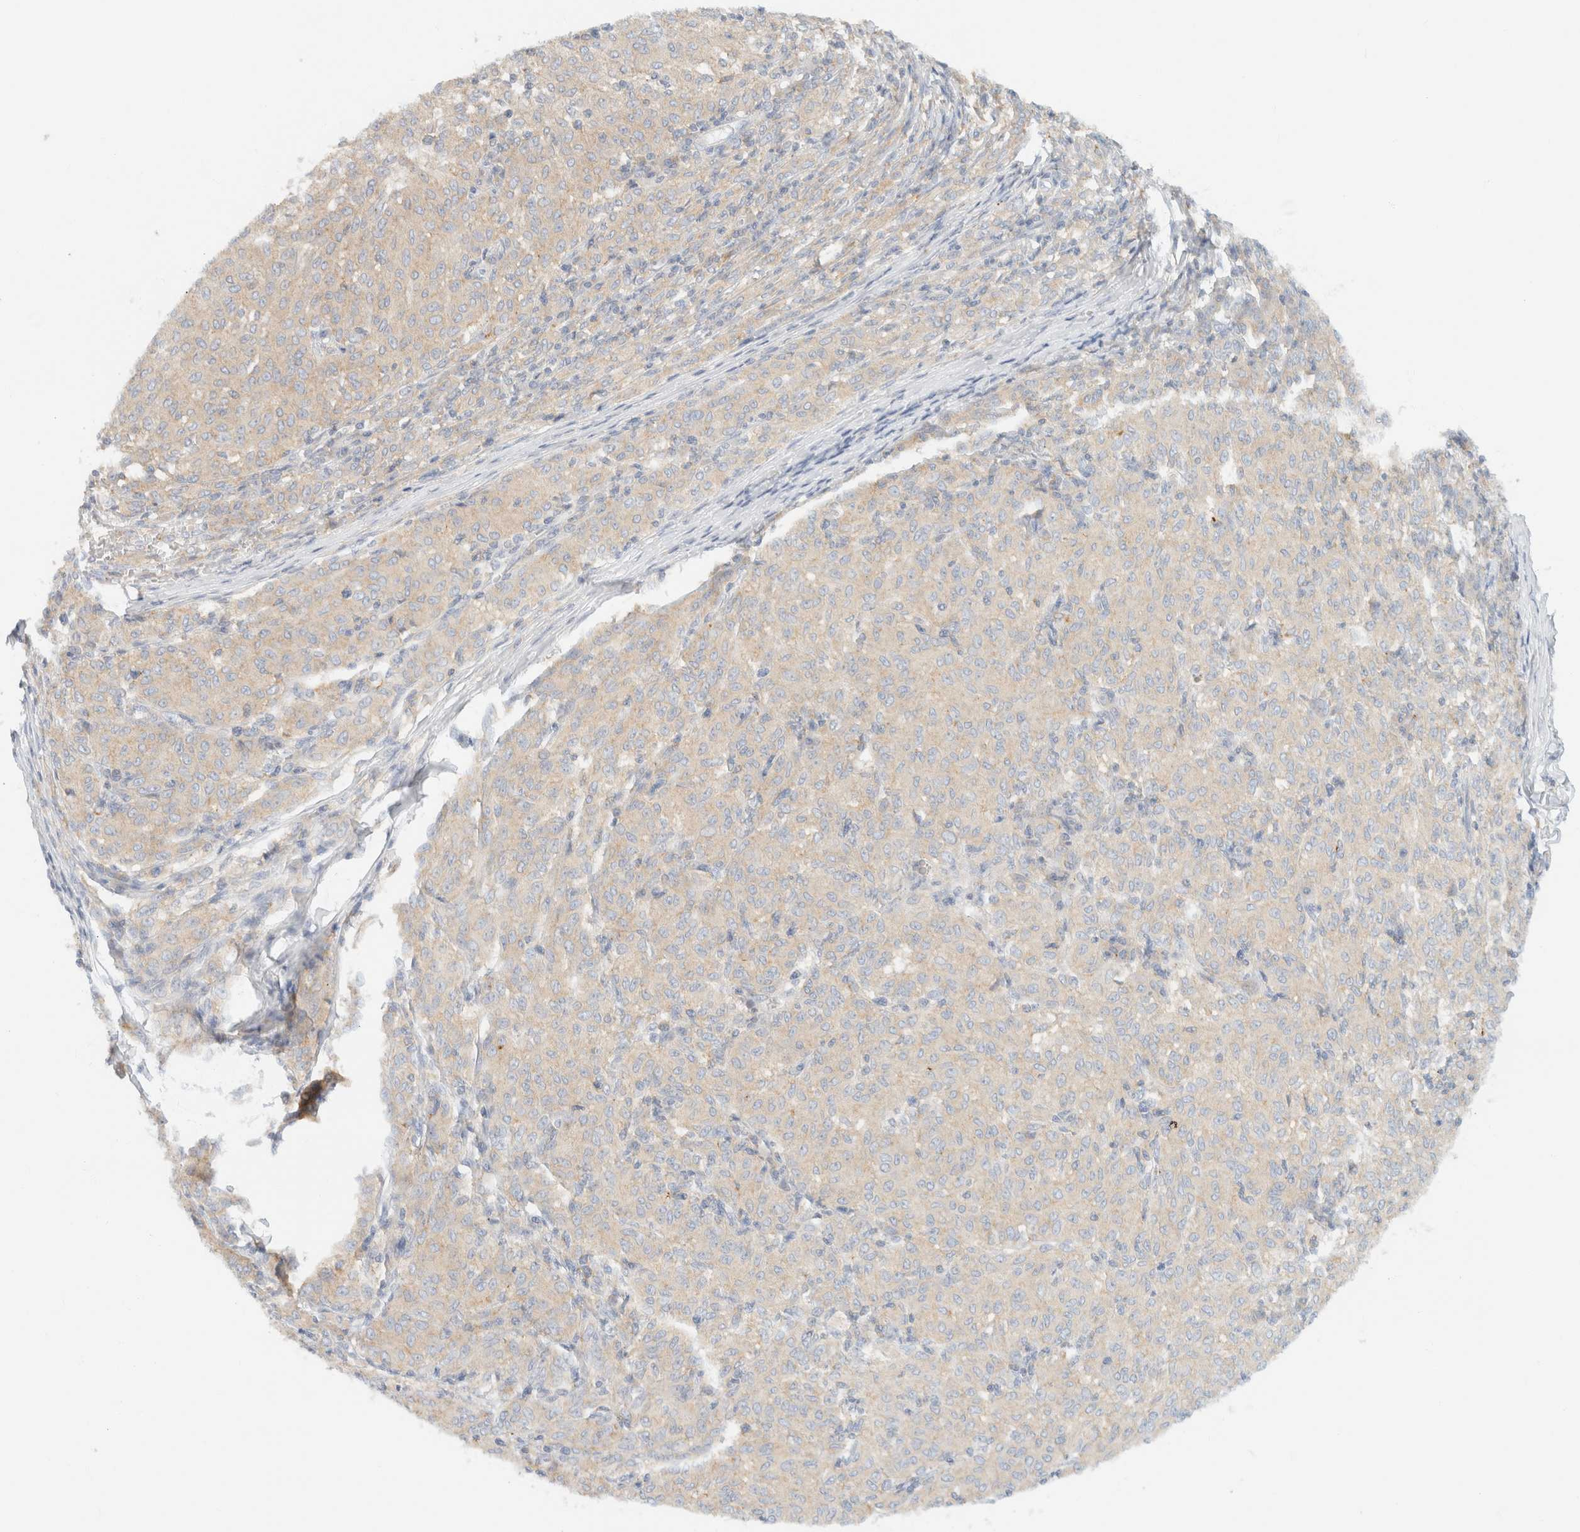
{"staining": {"intensity": "weak", "quantity": "<25%", "location": "cytoplasmic/membranous"}, "tissue": "melanoma", "cell_type": "Tumor cells", "image_type": "cancer", "snomed": [{"axis": "morphology", "description": "Malignant melanoma, NOS"}, {"axis": "topography", "description": "Skin"}], "caption": "High power microscopy histopathology image of an immunohistochemistry photomicrograph of malignant melanoma, revealing no significant positivity in tumor cells.", "gene": "SH3GLB2", "patient": {"sex": "female", "age": 72}}